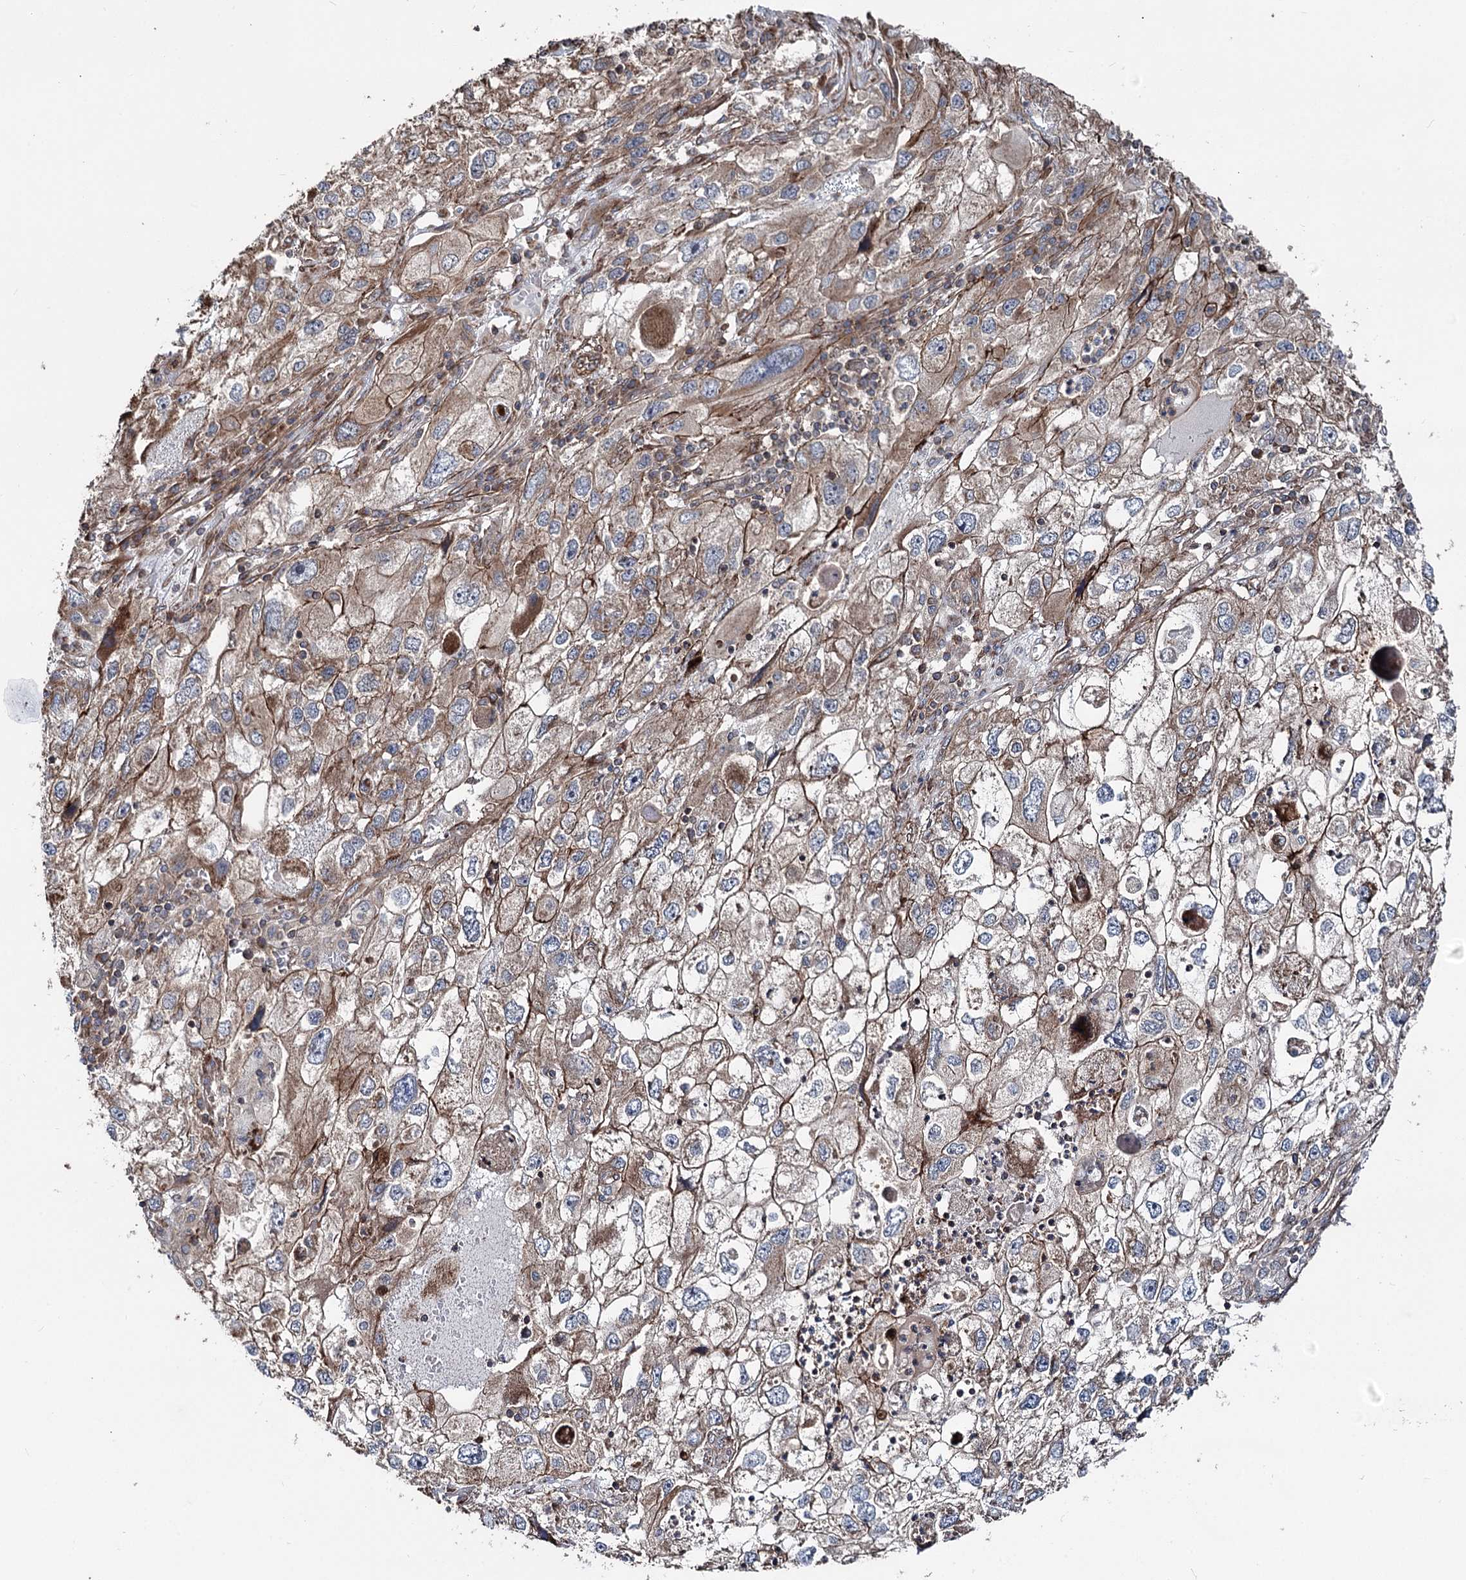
{"staining": {"intensity": "moderate", "quantity": ">75%", "location": "cytoplasmic/membranous"}, "tissue": "endometrial cancer", "cell_type": "Tumor cells", "image_type": "cancer", "snomed": [{"axis": "morphology", "description": "Adenocarcinoma, NOS"}, {"axis": "topography", "description": "Endometrium"}], "caption": "Tumor cells reveal medium levels of moderate cytoplasmic/membranous positivity in approximately >75% of cells in endometrial cancer. The staining was performed using DAB, with brown indicating positive protein expression. Nuclei are stained blue with hematoxylin.", "gene": "ITFG2", "patient": {"sex": "female", "age": 49}}